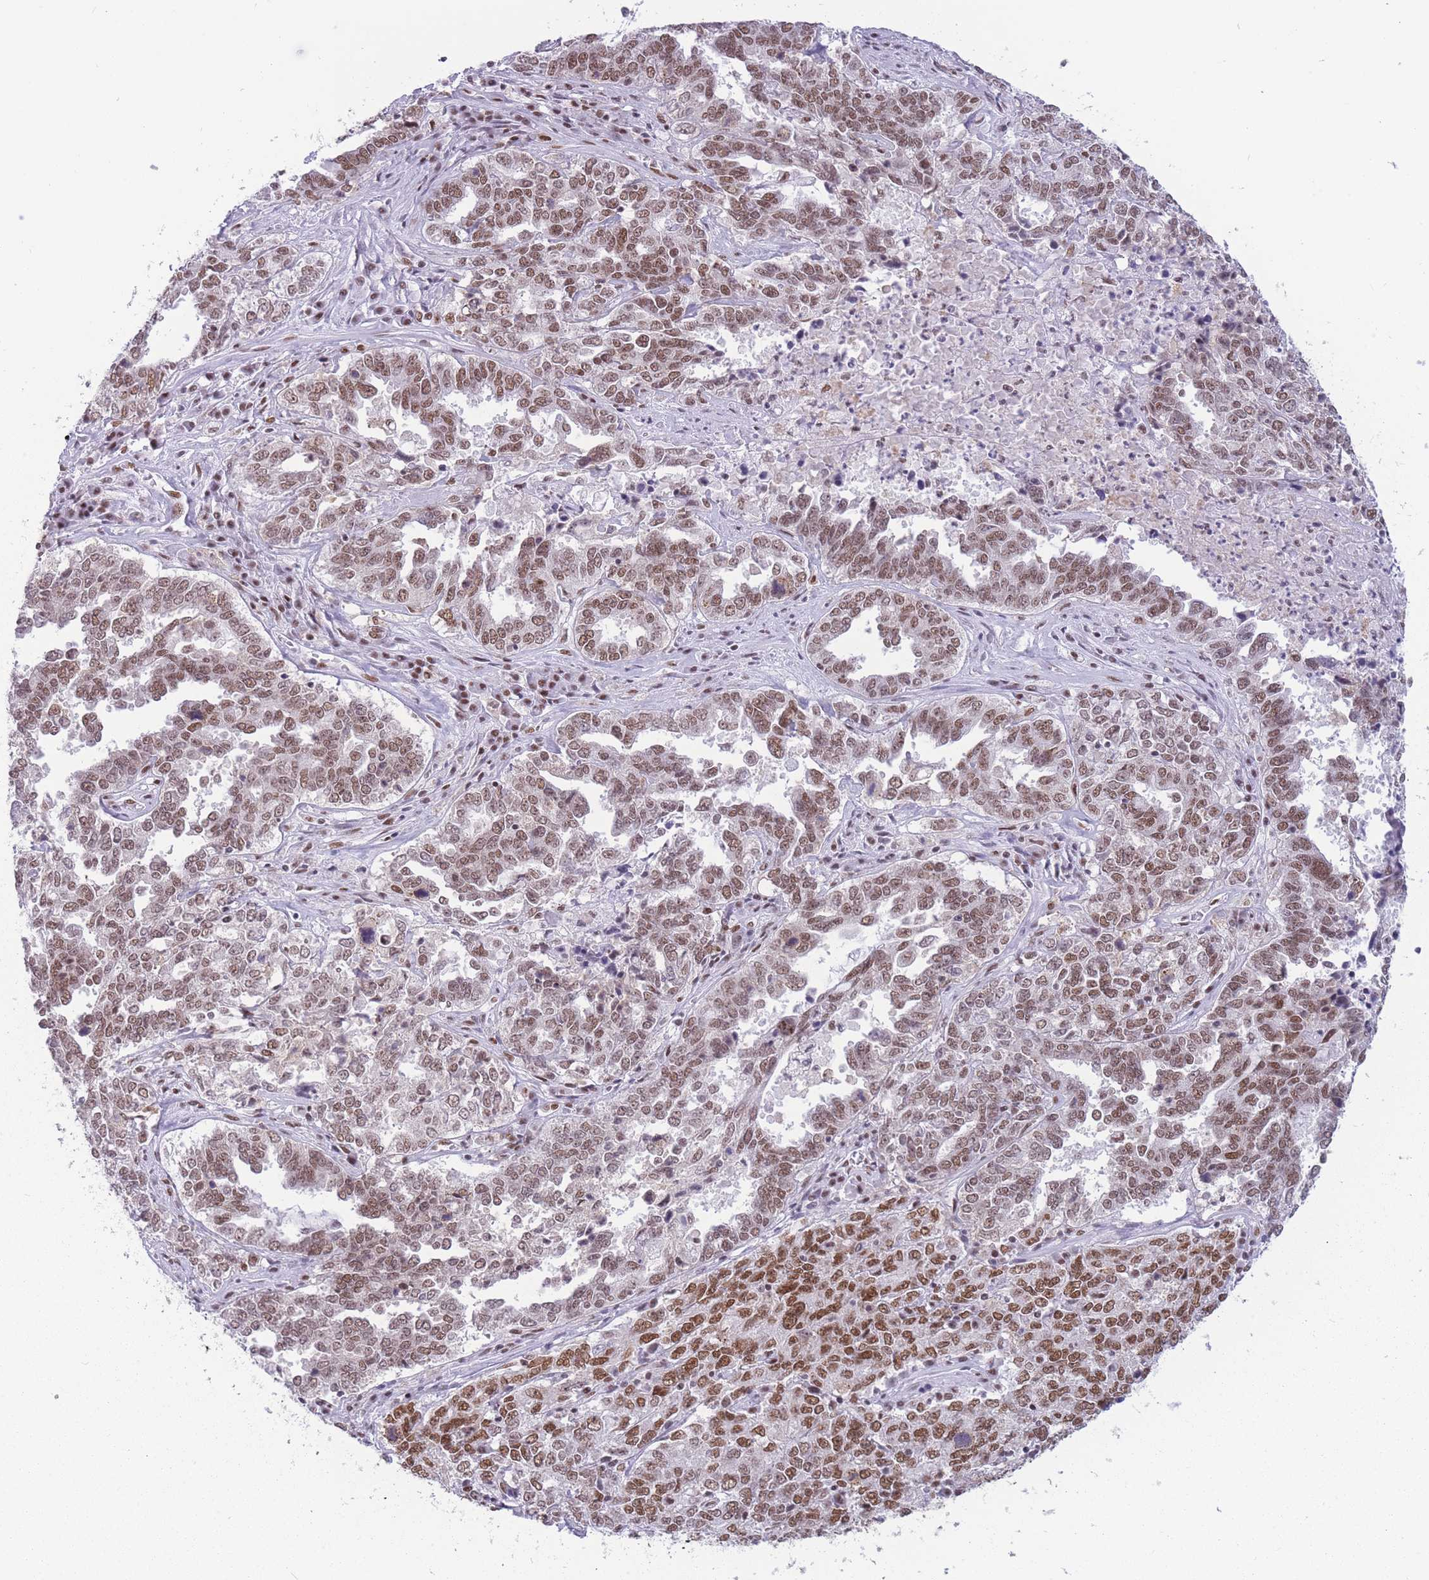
{"staining": {"intensity": "strong", "quantity": ">75%", "location": "nuclear"}, "tissue": "ovarian cancer", "cell_type": "Tumor cells", "image_type": "cancer", "snomed": [{"axis": "morphology", "description": "Carcinoma, endometroid"}, {"axis": "topography", "description": "Ovary"}], "caption": "Immunohistochemical staining of ovarian endometroid carcinoma shows high levels of strong nuclear expression in about >75% of tumor cells.", "gene": "HNRNPUL1", "patient": {"sex": "female", "age": 62}}